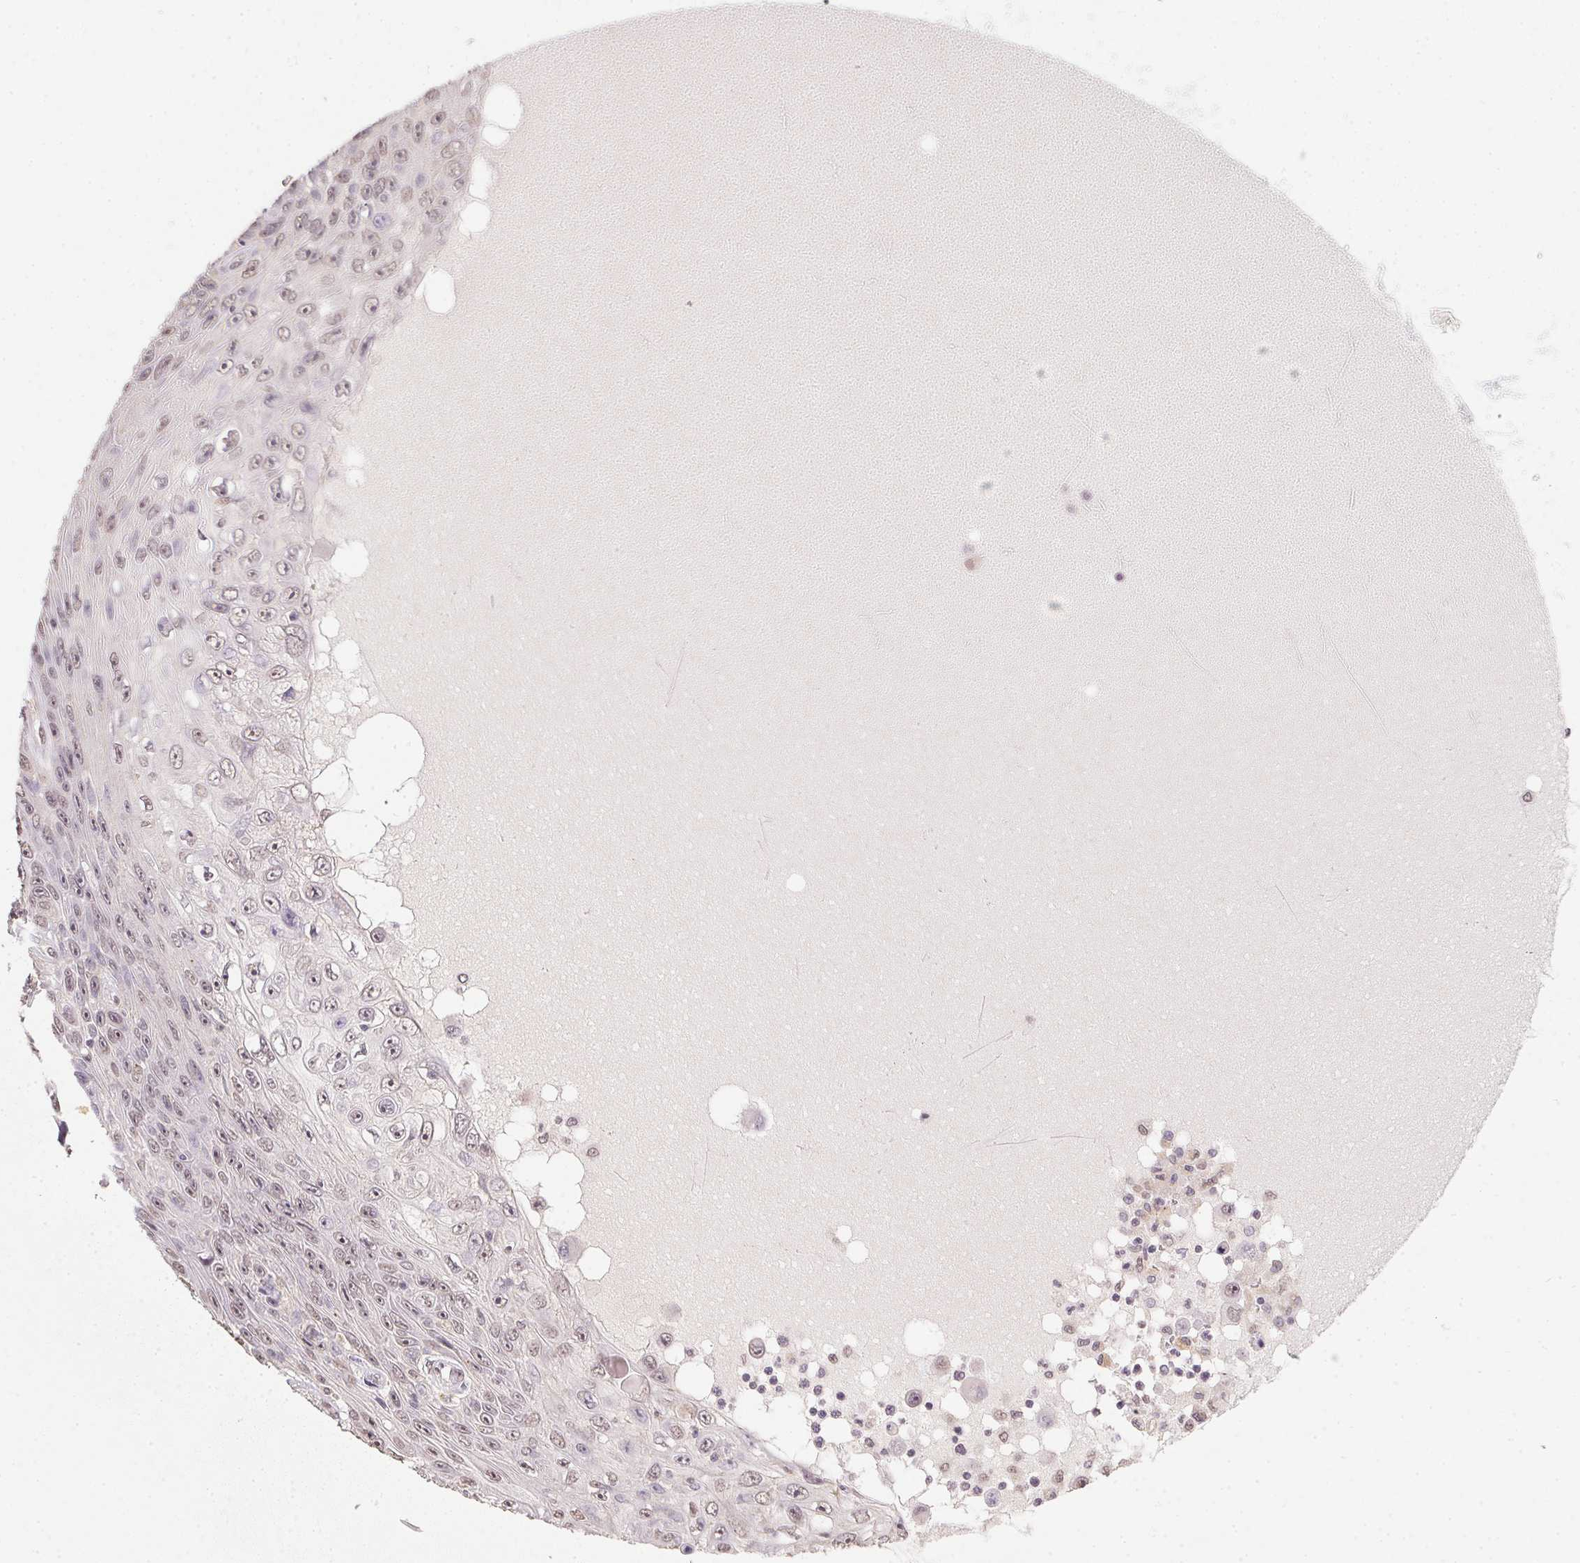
{"staining": {"intensity": "weak", "quantity": "25%-75%", "location": "nuclear"}, "tissue": "skin cancer", "cell_type": "Tumor cells", "image_type": "cancer", "snomed": [{"axis": "morphology", "description": "Squamous cell carcinoma, NOS"}, {"axis": "topography", "description": "Skin"}], "caption": "Immunohistochemical staining of human skin squamous cell carcinoma reveals low levels of weak nuclear expression in about 25%-75% of tumor cells. (DAB IHC, brown staining for protein, blue staining for nuclei).", "gene": "PPP4R4", "patient": {"sex": "male", "age": 82}}